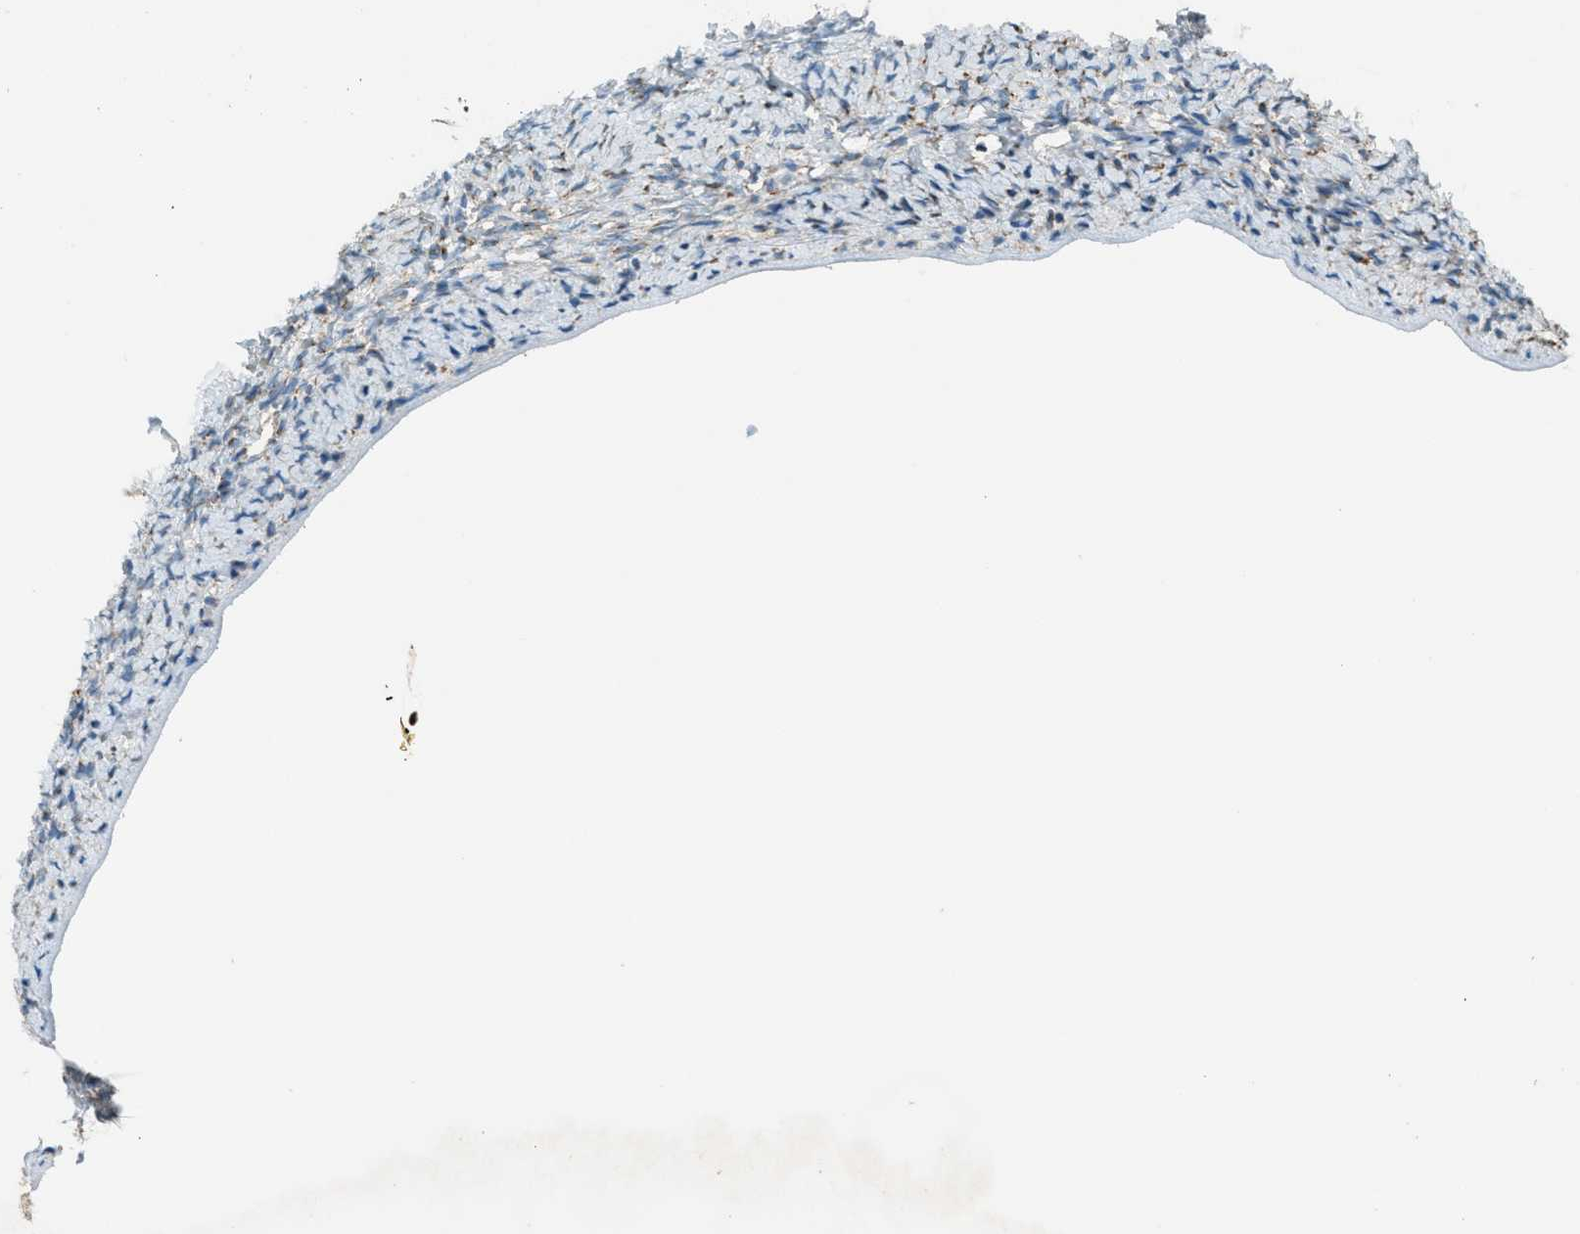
{"staining": {"intensity": "weak", "quantity": "<25%", "location": "cytoplasmic/membranous"}, "tissue": "ovary", "cell_type": "Ovarian stroma cells", "image_type": "normal", "snomed": [{"axis": "morphology", "description": "Normal tissue, NOS"}, {"axis": "topography", "description": "Ovary"}], "caption": "Immunohistochemistry photomicrograph of unremarkable ovary: ovary stained with DAB (3,3'-diaminobenzidine) reveals no significant protein expression in ovarian stroma cells.", "gene": "BCKDK", "patient": {"sex": "female", "age": 27}}